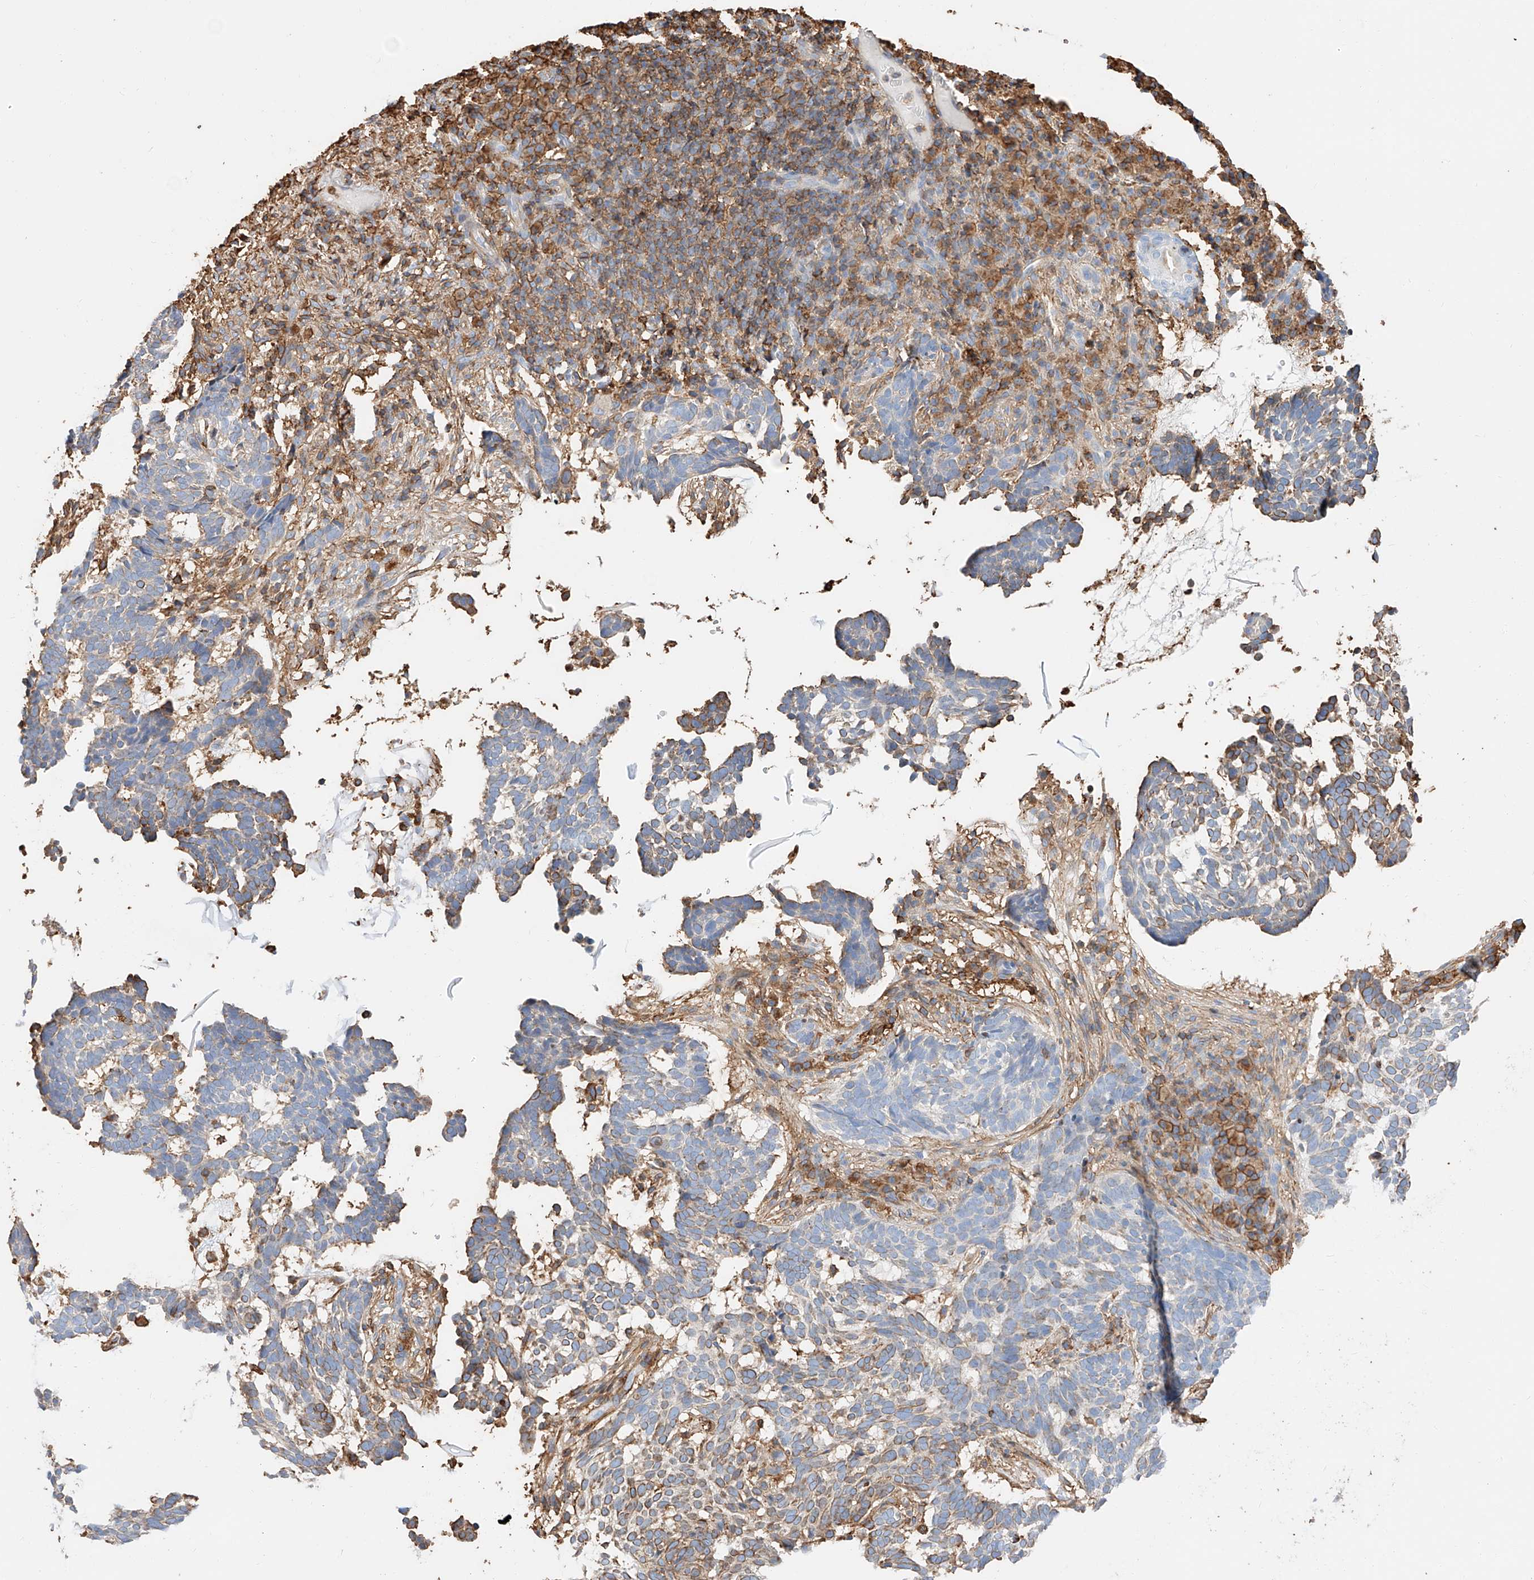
{"staining": {"intensity": "moderate", "quantity": "<25%", "location": "cytoplasmic/membranous"}, "tissue": "skin cancer", "cell_type": "Tumor cells", "image_type": "cancer", "snomed": [{"axis": "morphology", "description": "Basal cell carcinoma"}, {"axis": "topography", "description": "Skin"}], "caption": "Human skin cancer stained with a protein marker displays moderate staining in tumor cells.", "gene": "WFS1", "patient": {"sex": "male", "age": 85}}